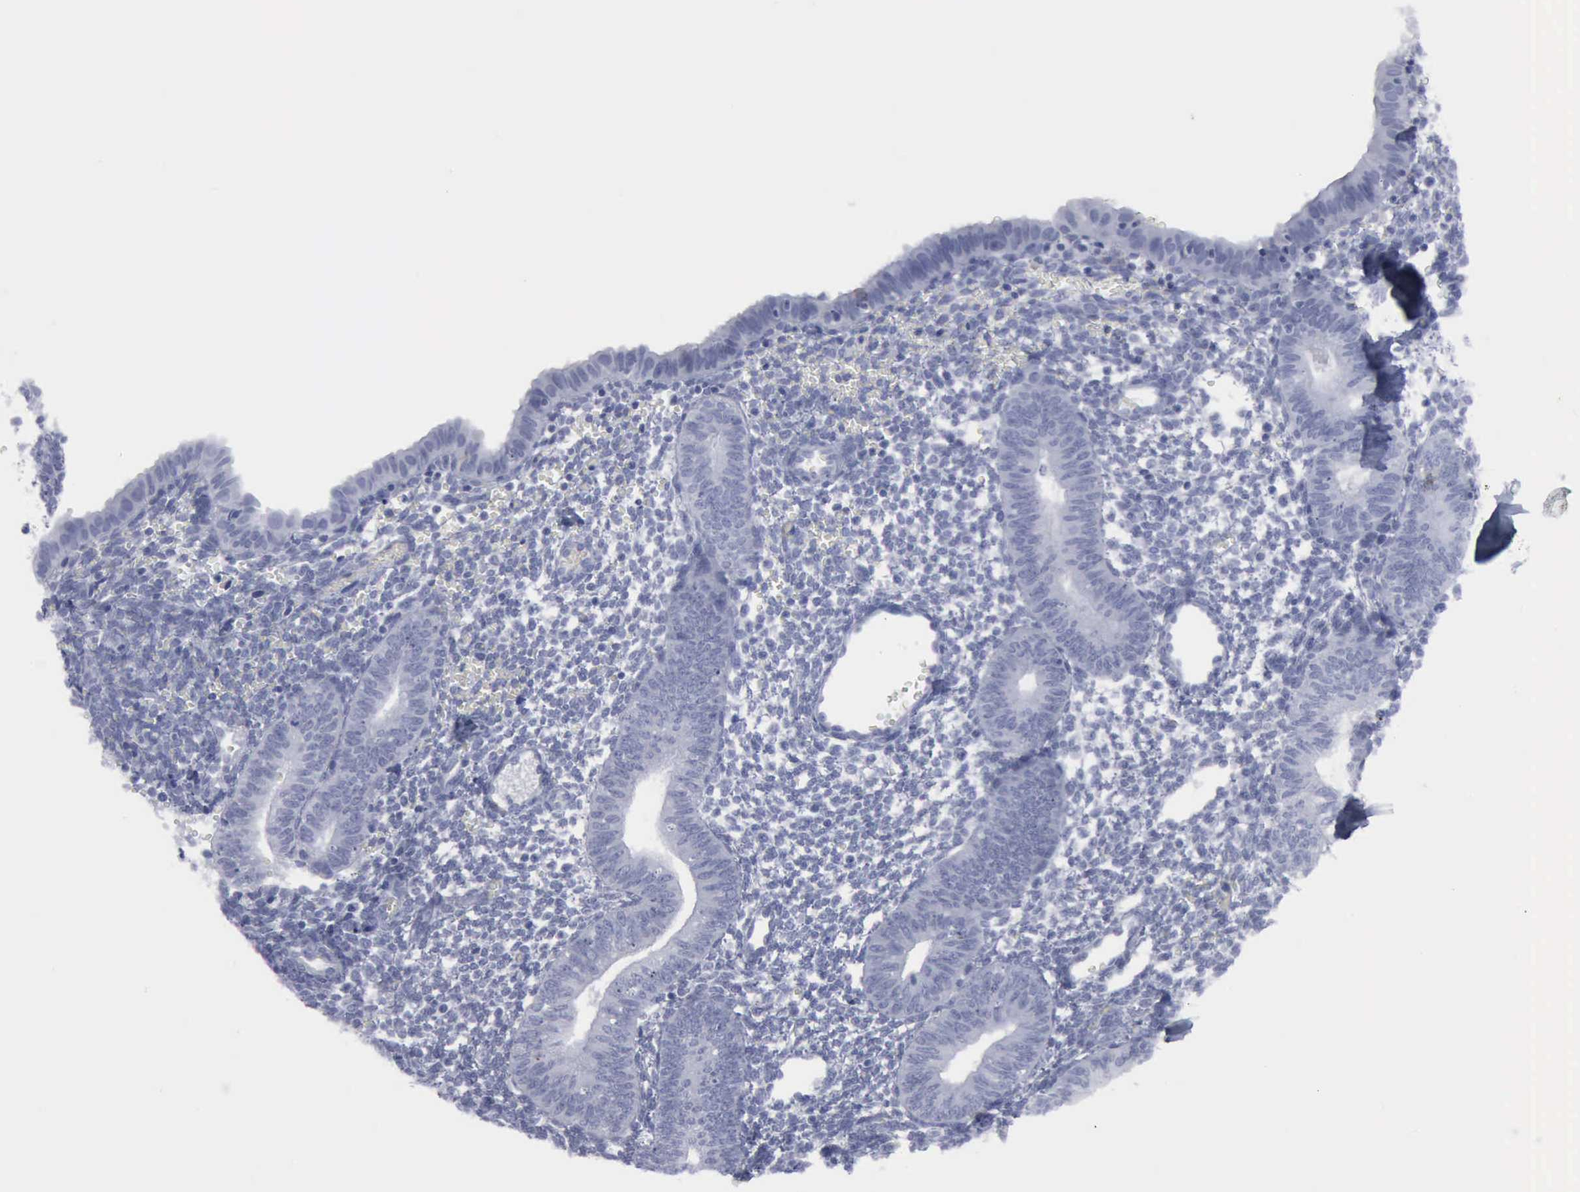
{"staining": {"intensity": "negative", "quantity": "none", "location": "none"}, "tissue": "endometrium", "cell_type": "Cells in endometrial stroma", "image_type": "normal", "snomed": [{"axis": "morphology", "description": "Normal tissue, NOS"}, {"axis": "topography", "description": "Endometrium"}], "caption": "A high-resolution image shows immunohistochemistry staining of benign endometrium, which exhibits no significant expression in cells in endometrial stroma. (DAB (3,3'-diaminobenzidine) immunohistochemistry visualized using brightfield microscopy, high magnification).", "gene": "VCAM1", "patient": {"sex": "female", "age": 61}}